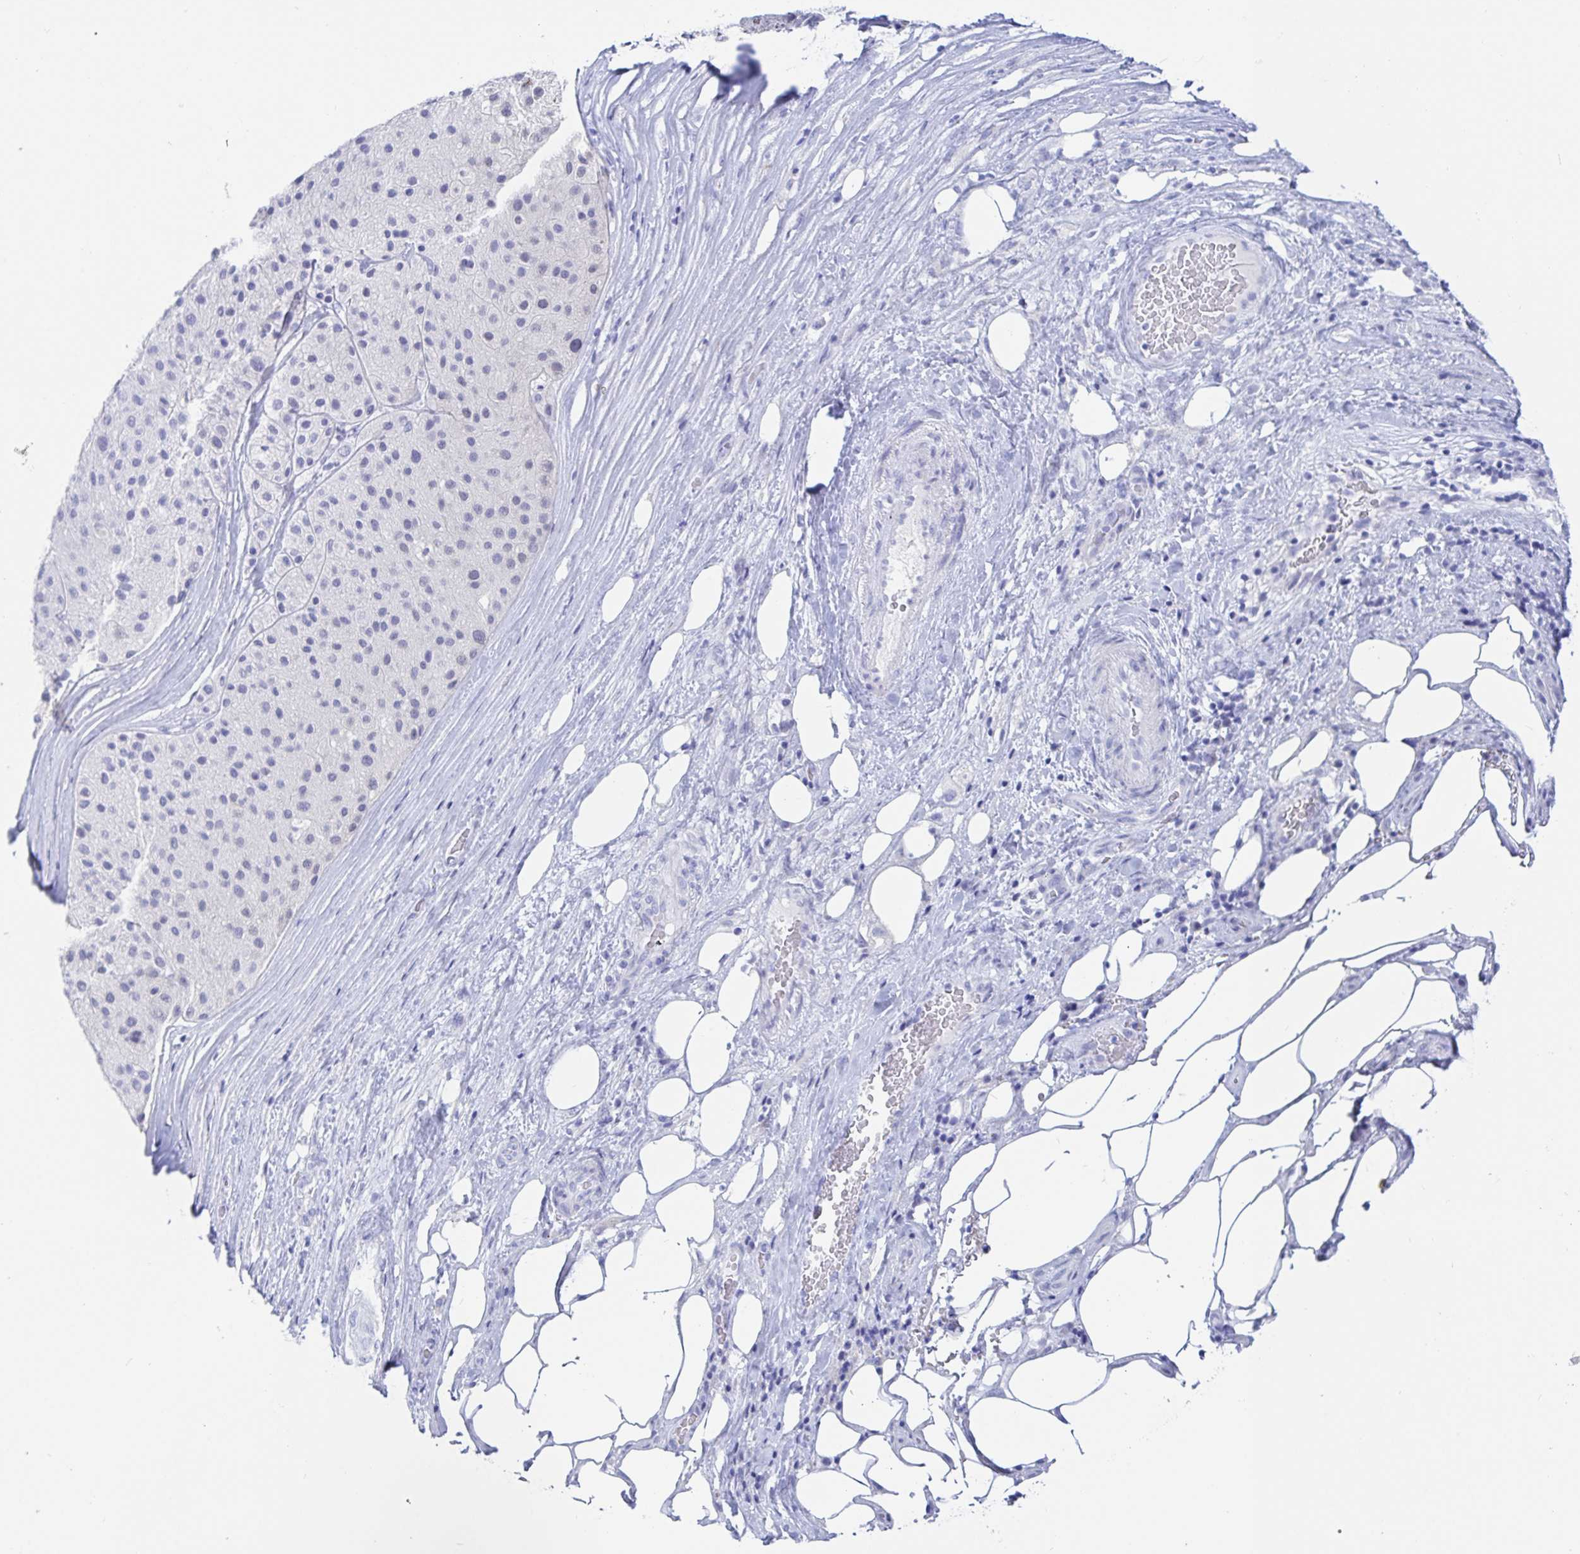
{"staining": {"intensity": "negative", "quantity": "none", "location": "none"}, "tissue": "melanoma", "cell_type": "Tumor cells", "image_type": "cancer", "snomed": [{"axis": "morphology", "description": "Malignant melanoma, Metastatic site"}, {"axis": "topography", "description": "Smooth muscle"}], "caption": "The micrograph shows no staining of tumor cells in melanoma.", "gene": "KCNH6", "patient": {"sex": "male", "age": 41}}